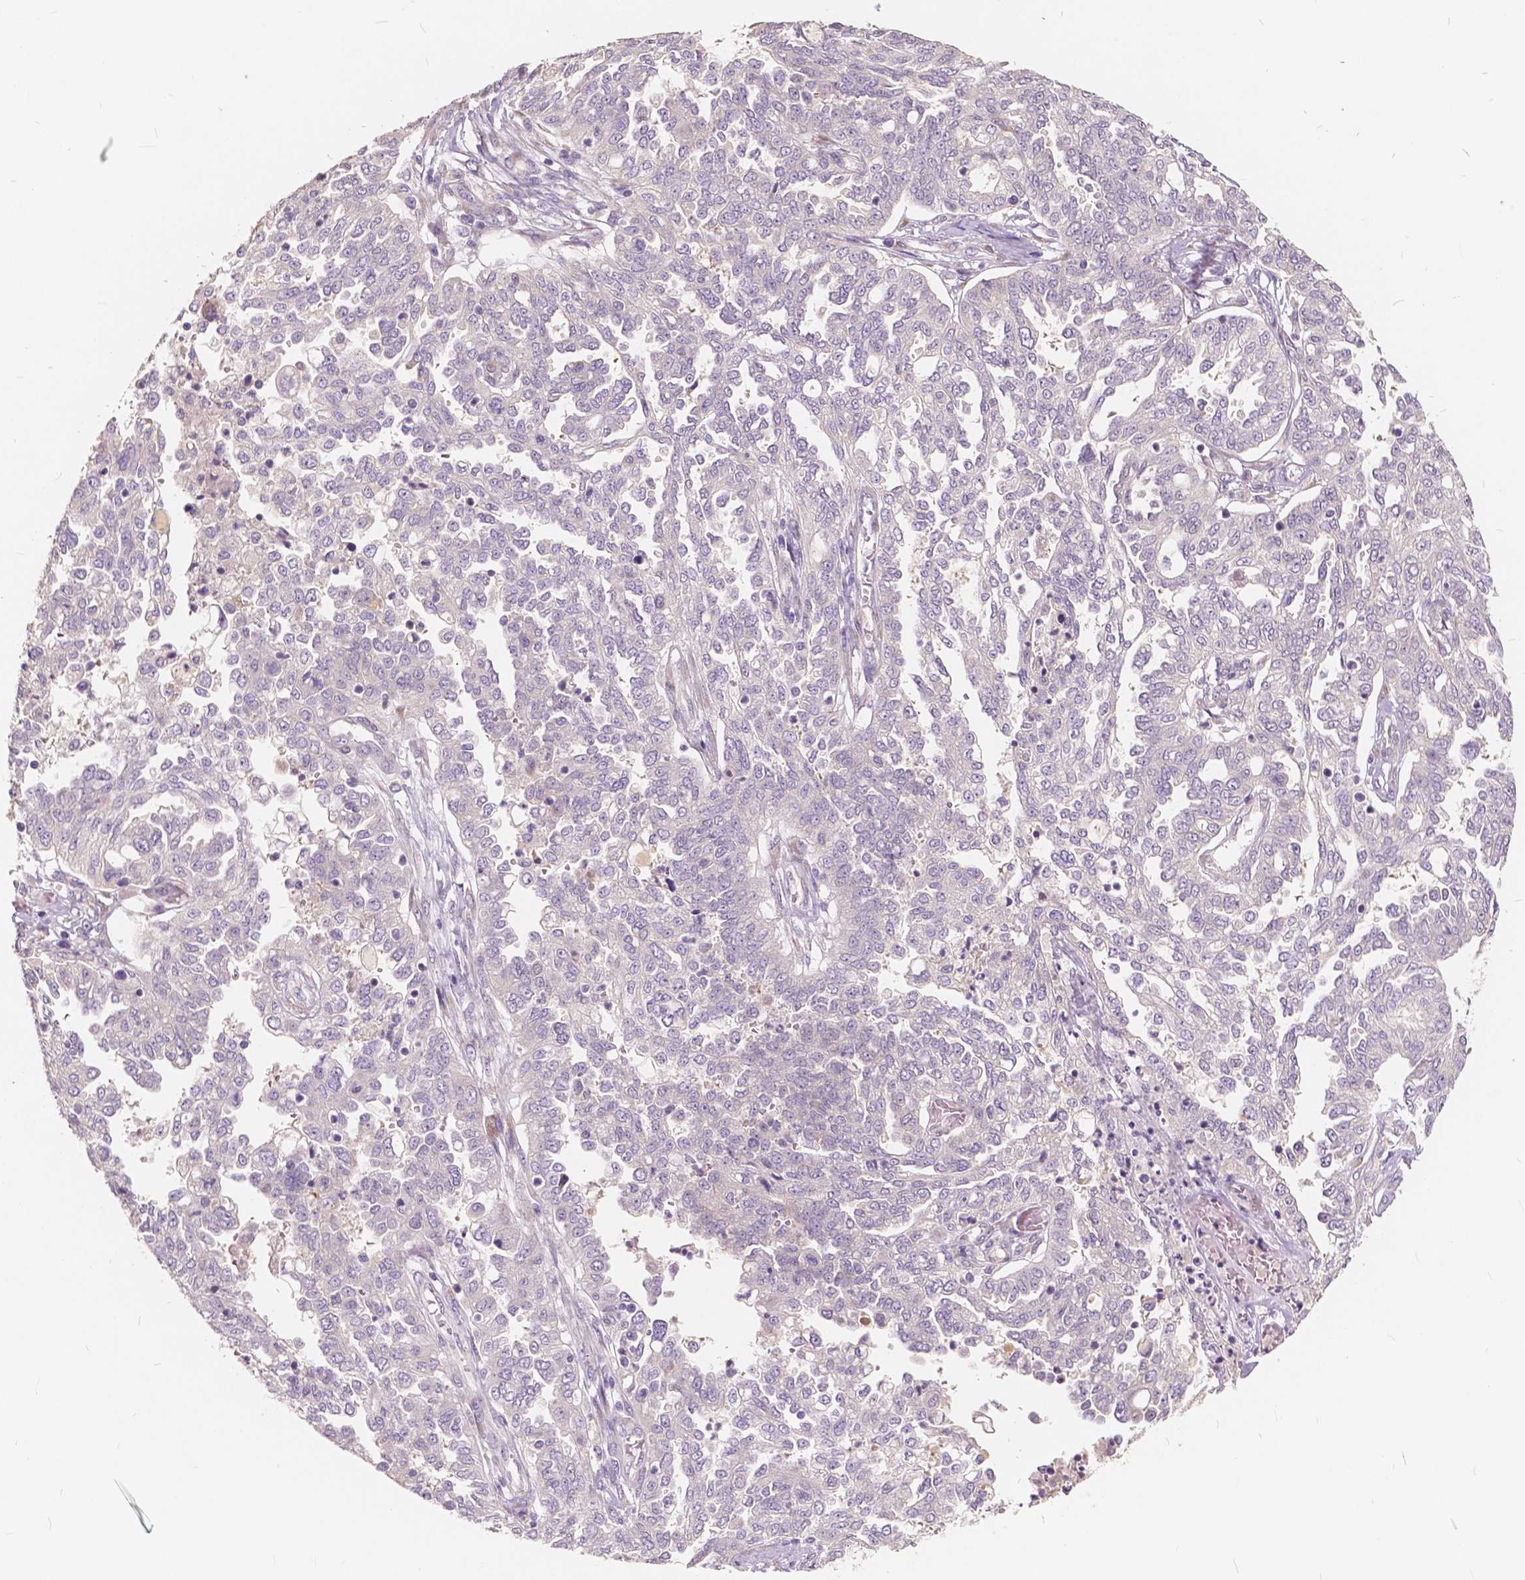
{"staining": {"intensity": "negative", "quantity": "none", "location": "none"}, "tissue": "ovarian cancer", "cell_type": "Tumor cells", "image_type": "cancer", "snomed": [{"axis": "morphology", "description": "Cystadenocarcinoma, serous, NOS"}, {"axis": "topography", "description": "Ovary"}], "caption": "Immunohistochemistry histopathology image of ovarian cancer stained for a protein (brown), which exhibits no staining in tumor cells.", "gene": "SLC7A8", "patient": {"sex": "female", "age": 67}}